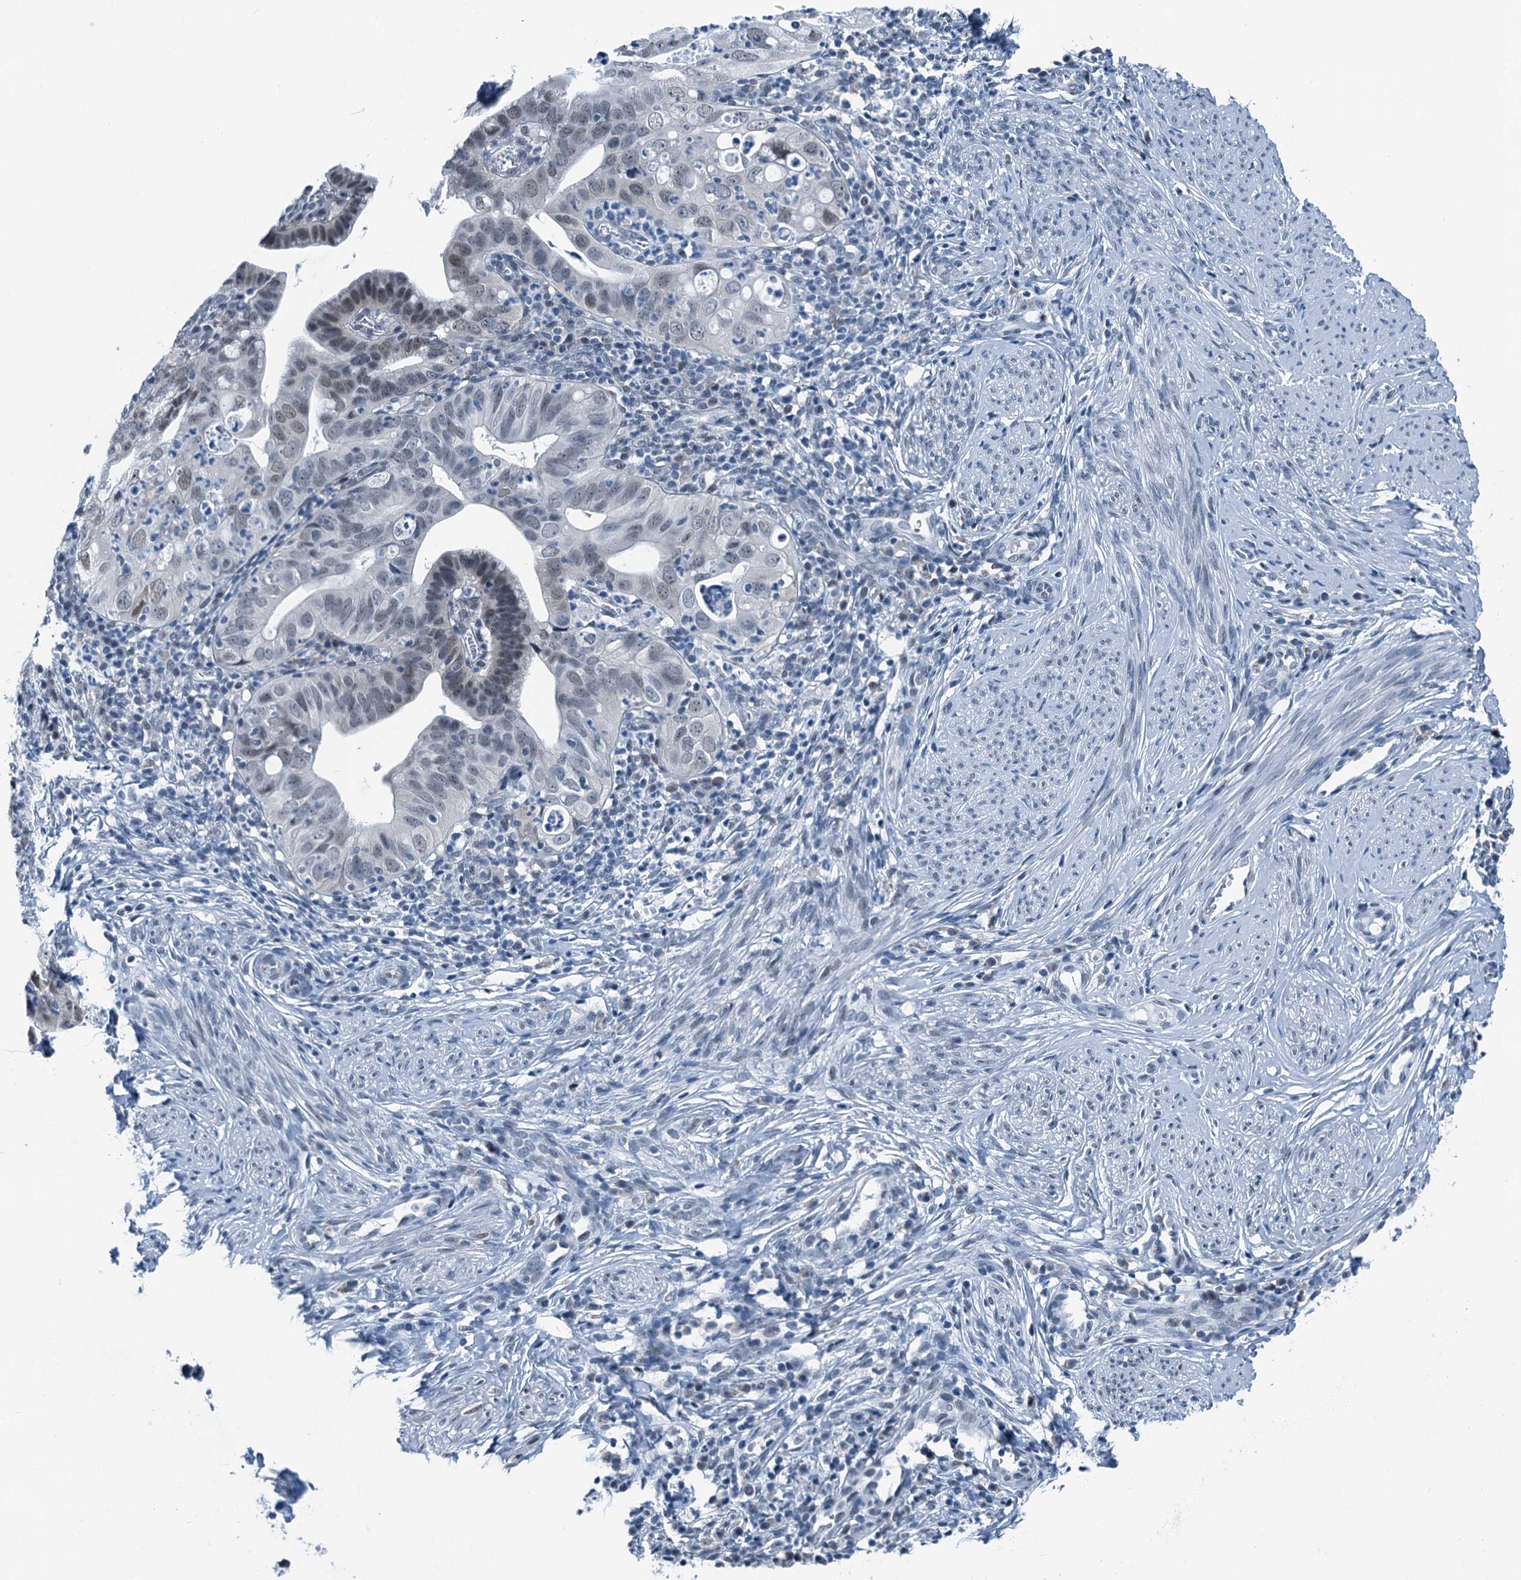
{"staining": {"intensity": "negative", "quantity": "none", "location": "none"}, "tissue": "cervical cancer", "cell_type": "Tumor cells", "image_type": "cancer", "snomed": [{"axis": "morphology", "description": "Adenocarcinoma, NOS"}, {"axis": "topography", "description": "Cervix"}], "caption": "Protein analysis of adenocarcinoma (cervical) demonstrates no significant positivity in tumor cells.", "gene": "TRPT1", "patient": {"sex": "female", "age": 36}}